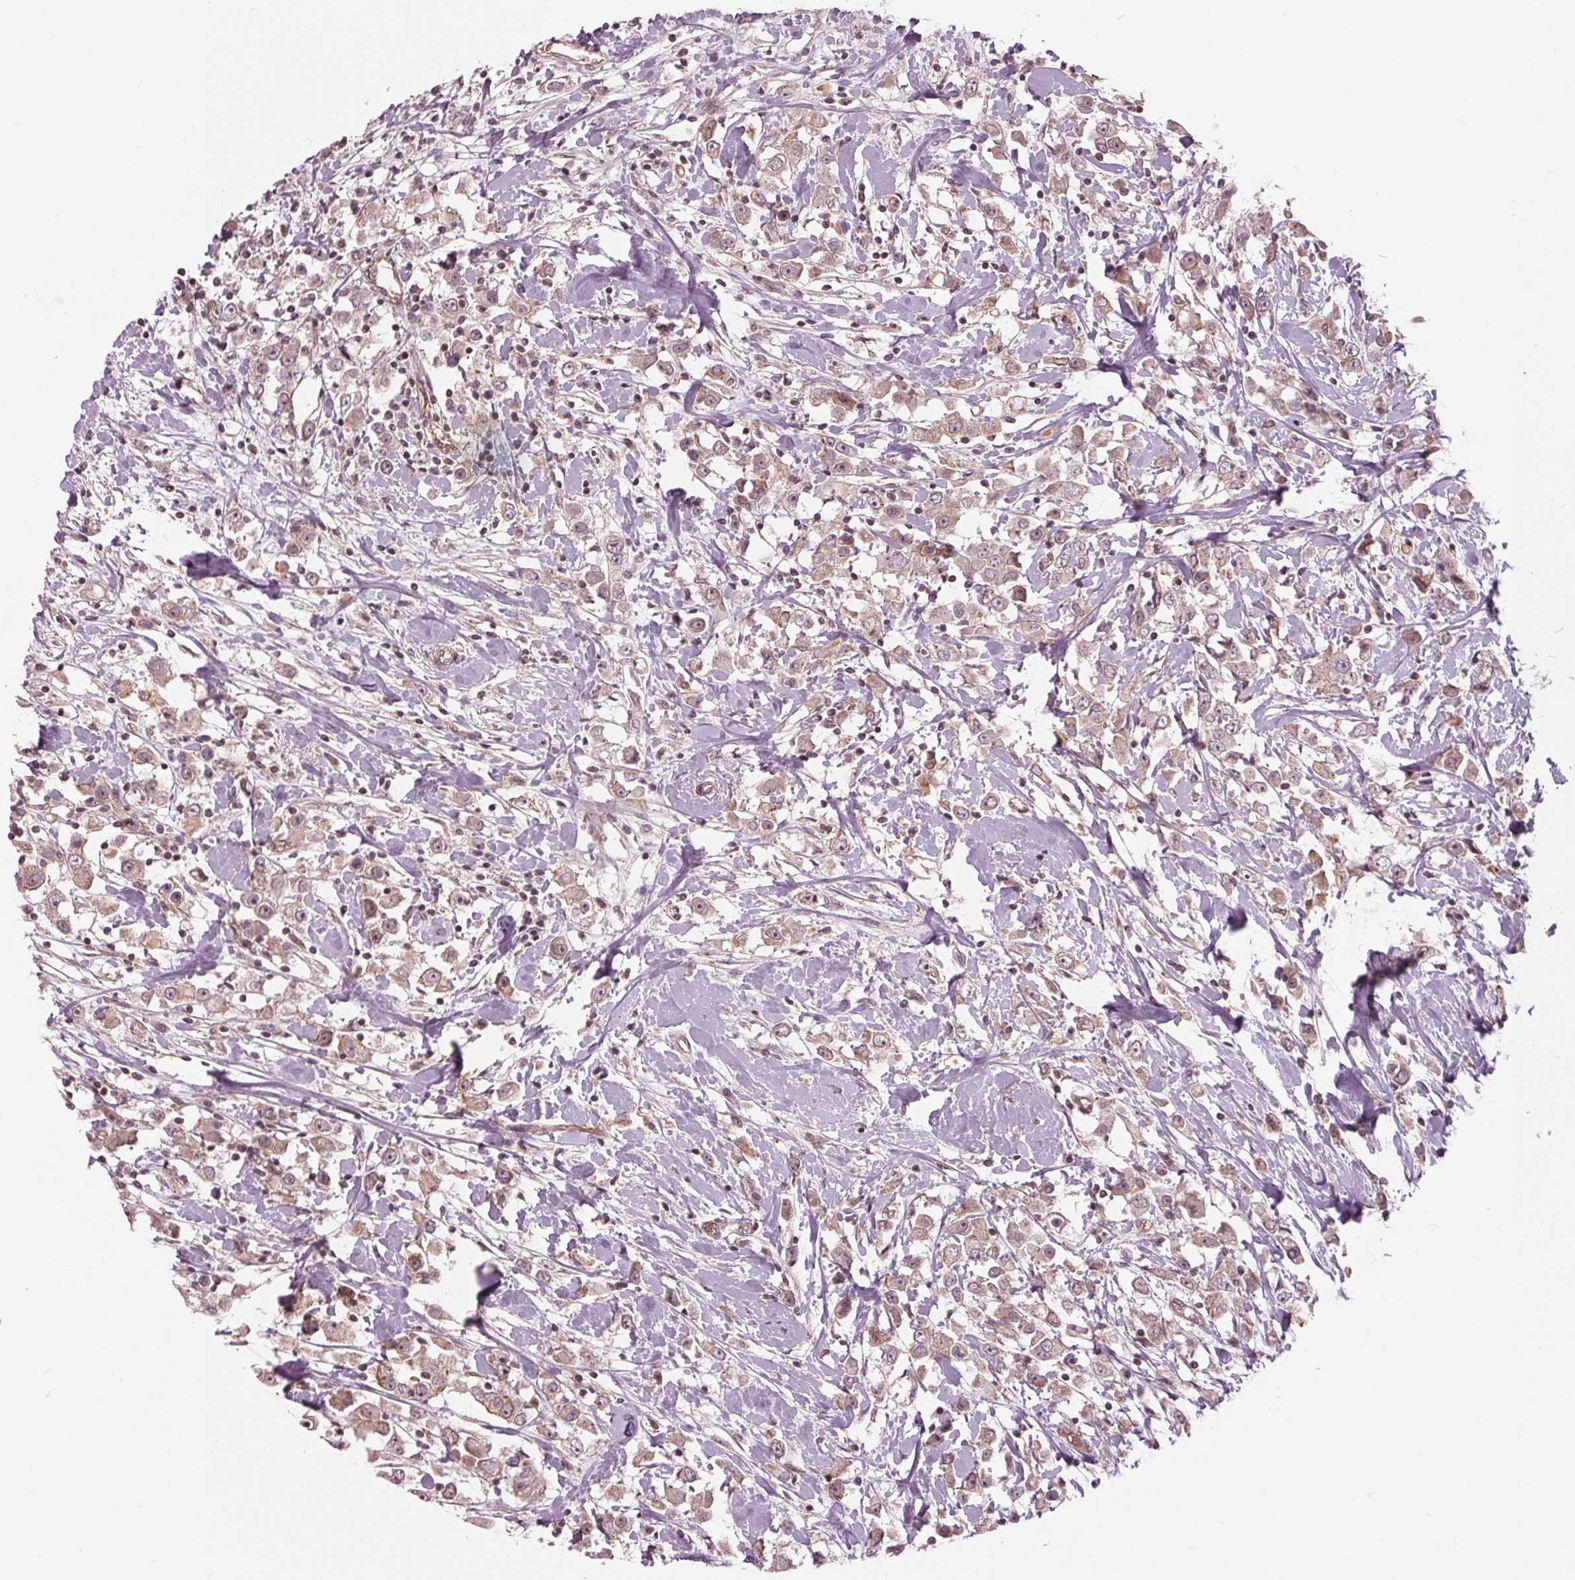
{"staining": {"intensity": "weak", "quantity": ">75%", "location": "cytoplasmic/membranous"}, "tissue": "breast cancer", "cell_type": "Tumor cells", "image_type": "cancer", "snomed": [{"axis": "morphology", "description": "Duct carcinoma"}, {"axis": "topography", "description": "Breast"}], "caption": "Immunohistochemistry micrograph of human breast cancer (intraductal carcinoma) stained for a protein (brown), which shows low levels of weak cytoplasmic/membranous expression in approximately >75% of tumor cells.", "gene": "BTBD1", "patient": {"sex": "female", "age": 61}}